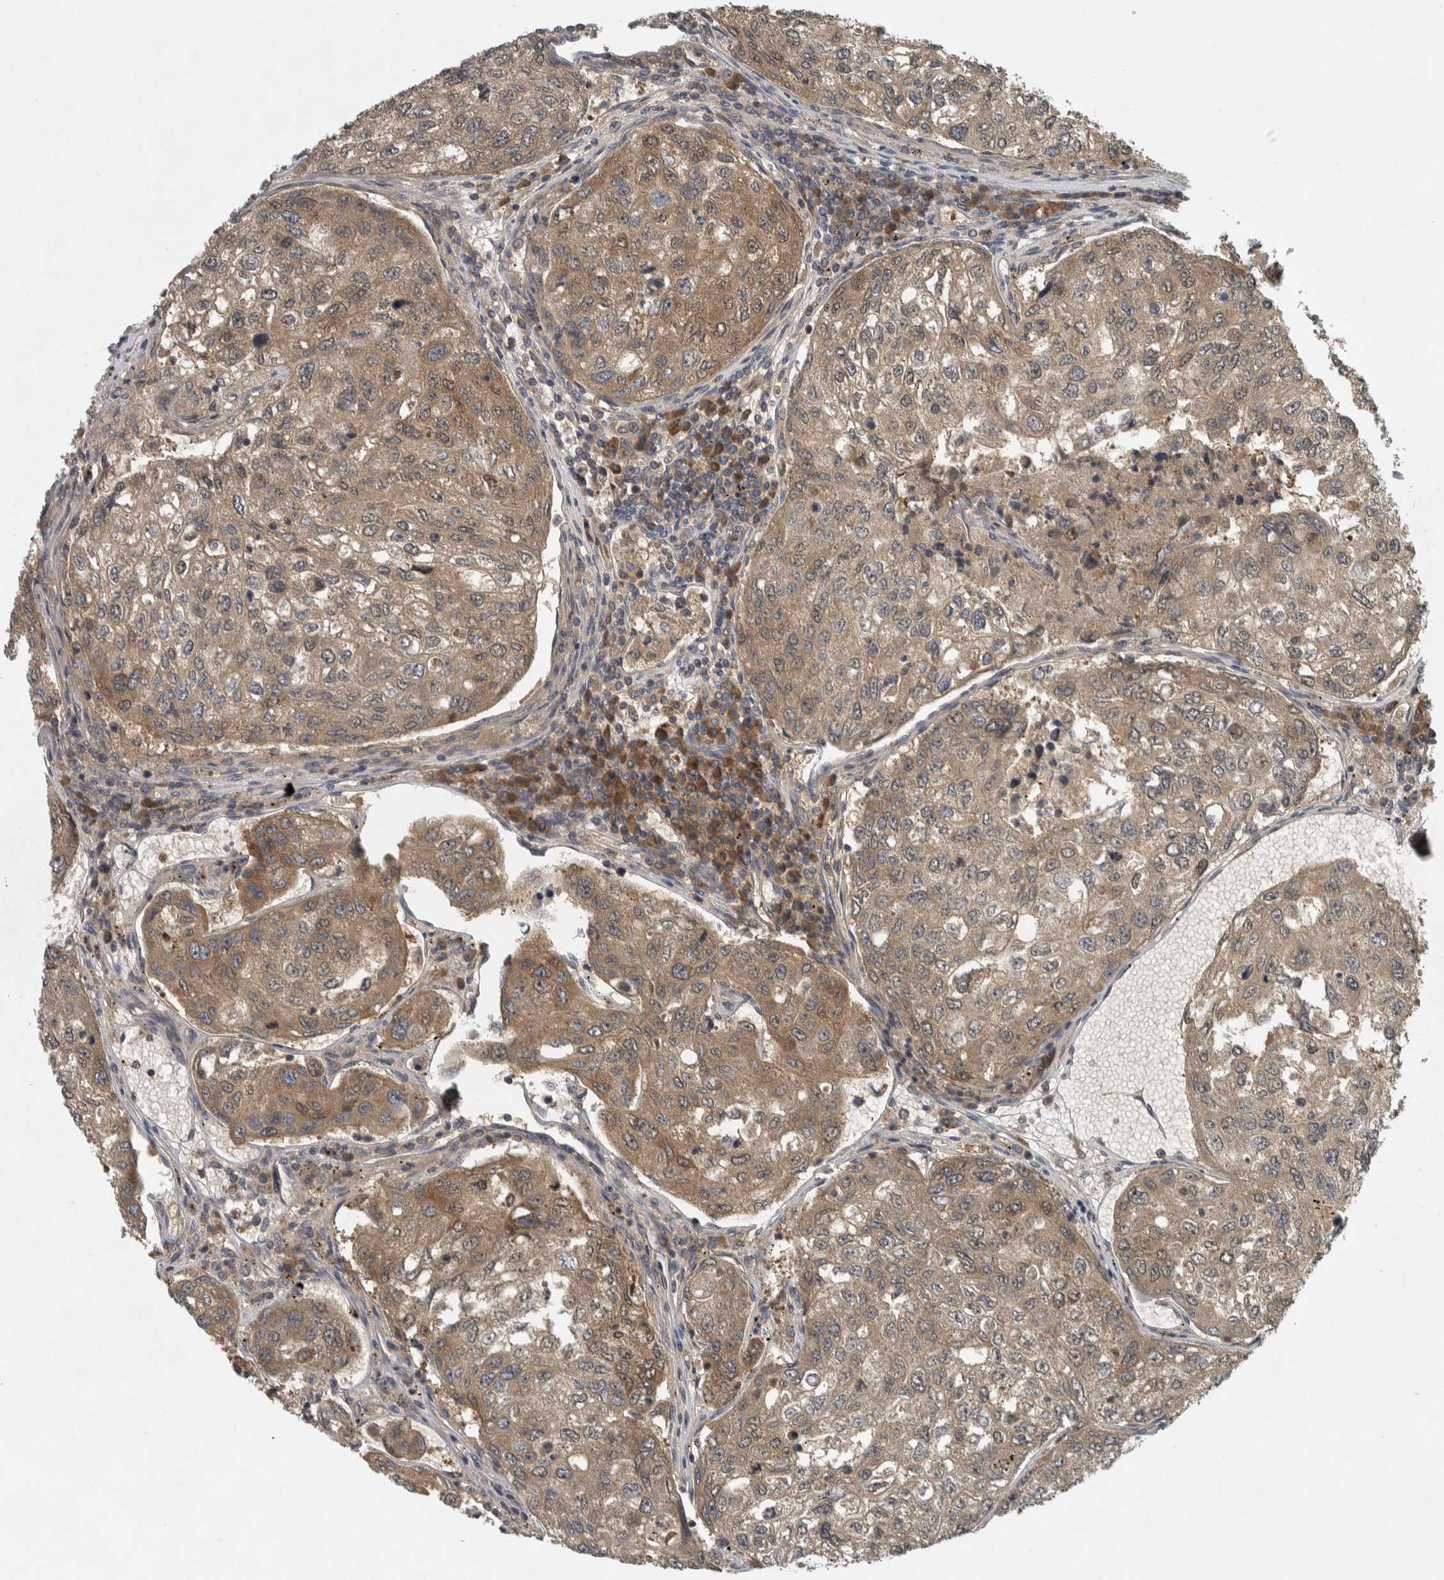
{"staining": {"intensity": "moderate", "quantity": ">75%", "location": "cytoplasmic/membranous"}, "tissue": "urothelial cancer", "cell_type": "Tumor cells", "image_type": "cancer", "snomed": [{"axis": "morphology", "description": "Urothelial carcinoma, High grade"}, {"axis": "topography", "description": "Lymph node"}, {"axis": "topography", "description": "Urinary bladder"}], "caption": "Immunohistochemistry histopathology image of neoplastic tissue: human urothelial carcinoma (high-grade) stained using immunohistochemistry (IHC) displays medium levels of moderate protein expression localized specifically in the cytoplasmic/membranous of tumor cells, appearing as a cytoplasmic/membranous brown color.", "gene": "CLCN2", "patient": {"sex": "male", "age": 51}}